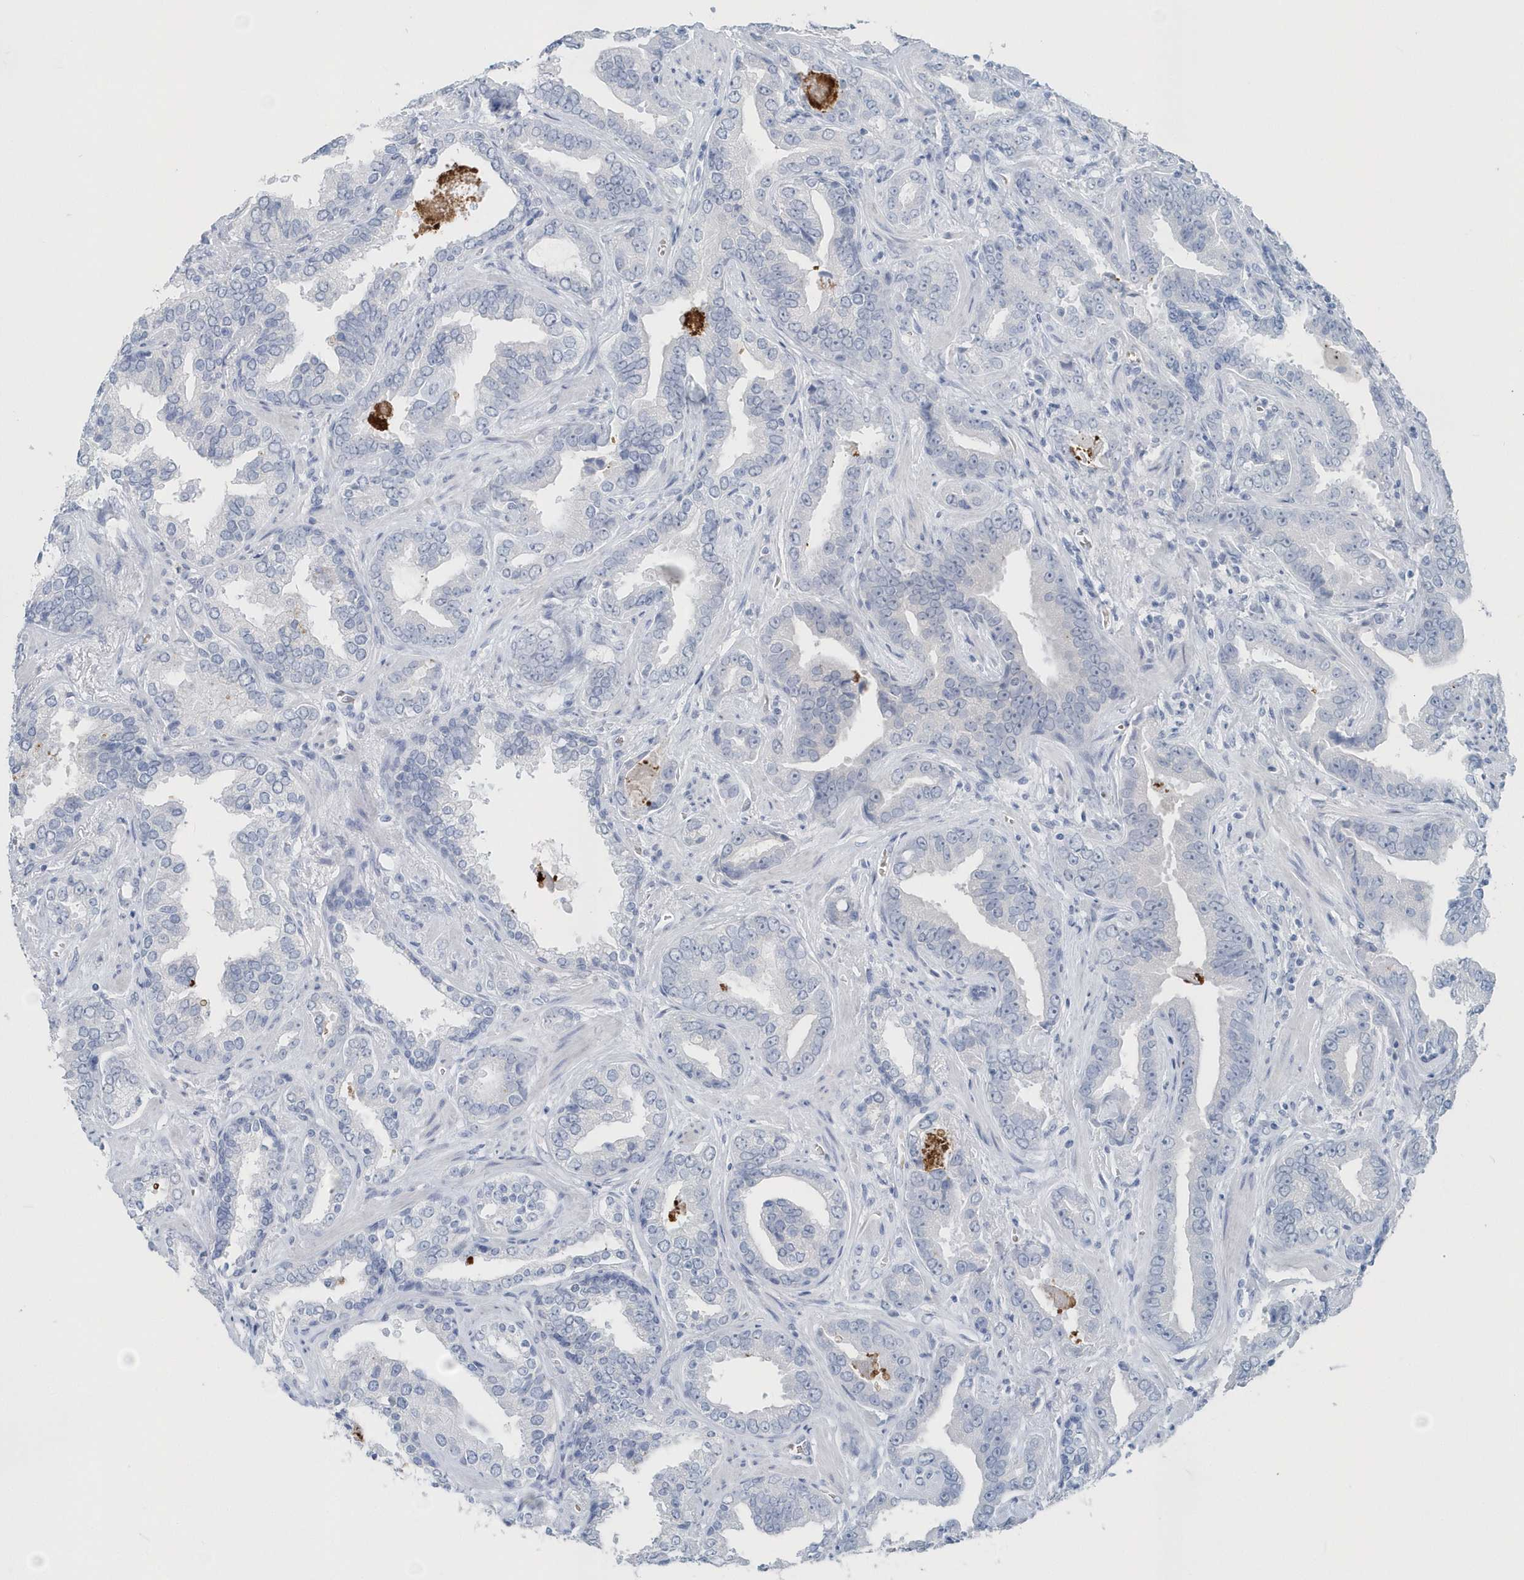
{"staining": {"intensity": "negative", "quantity": "none", "location": "none"}, "tissue": "prostate cancer", "cell_type": "Tumor cells", "image_type": "cancer", "snomed": [{"axis": "morphology", "description": "Adenocarcinoma, Low grade"}, {"axis": "topography", "description": "Prostate"}], "caption": "Immunohistochemistry (IHC) image of low-grade adenocarcinoma (prostate) stained for a protein (brown), which reveals no expression in tumor cells.", "gene": "HBA2", "patient": {"sex": "male", "age": 60}}